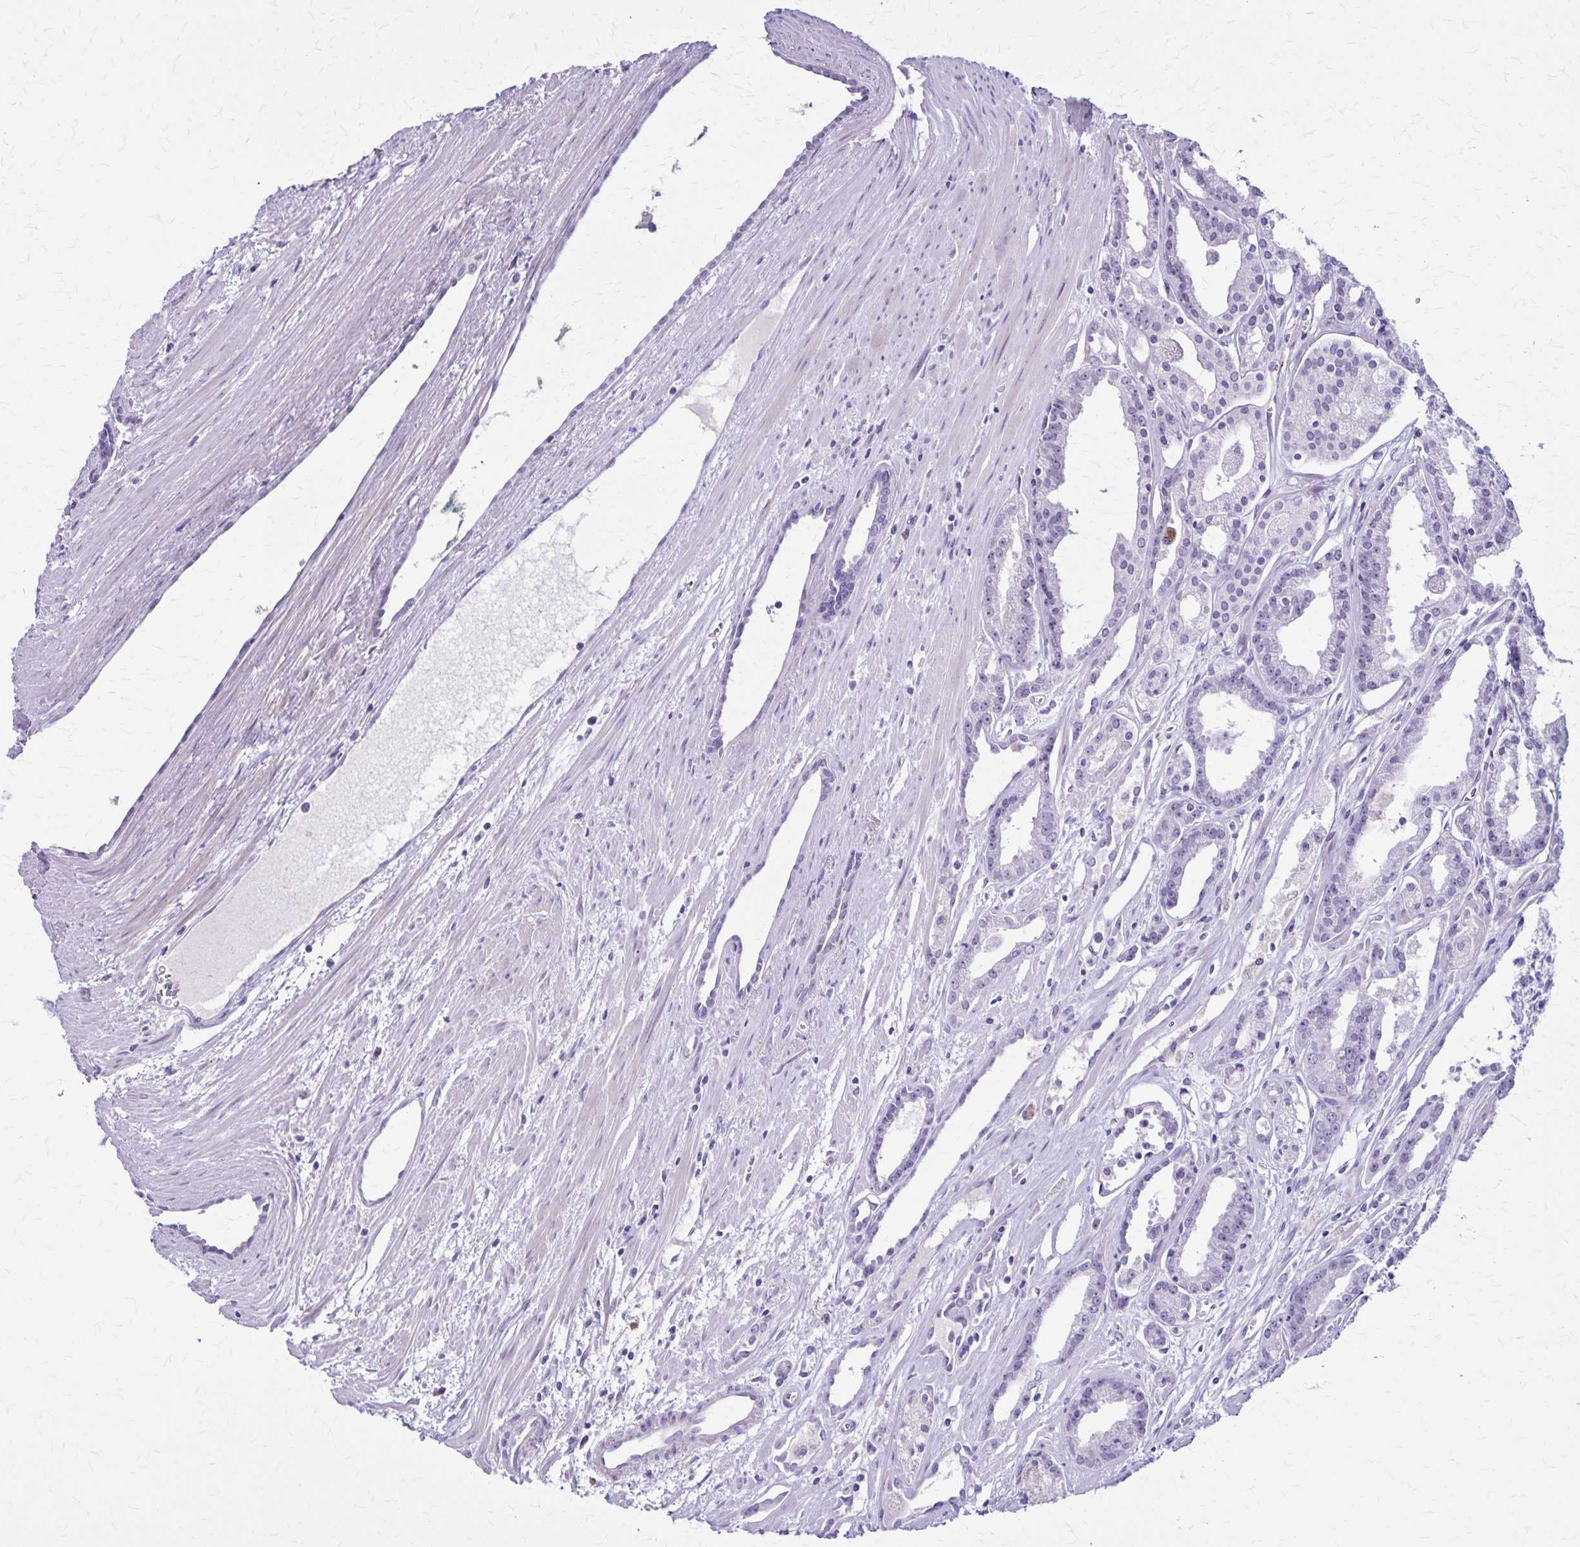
{"staining": {"intensity": "negative", "quantity": "none", "location": "none"}, "tissue": "prostate cancer", "cell_type": "Tumor cells", "image_type": "cancer", "snomed": [{"axis": "morphology", "description": "Adenocarcinoma, High grade"}, {"axis": "topography", "description": "Prostate"}], "caption": "DAB (3,3'-diaminobenzidine) immunohistochemical staining of prostate cancer exhibits no significant positivity in tumor cells.", "gene": "OR51B5", "patient": {"sex": "male", "age": 68}}